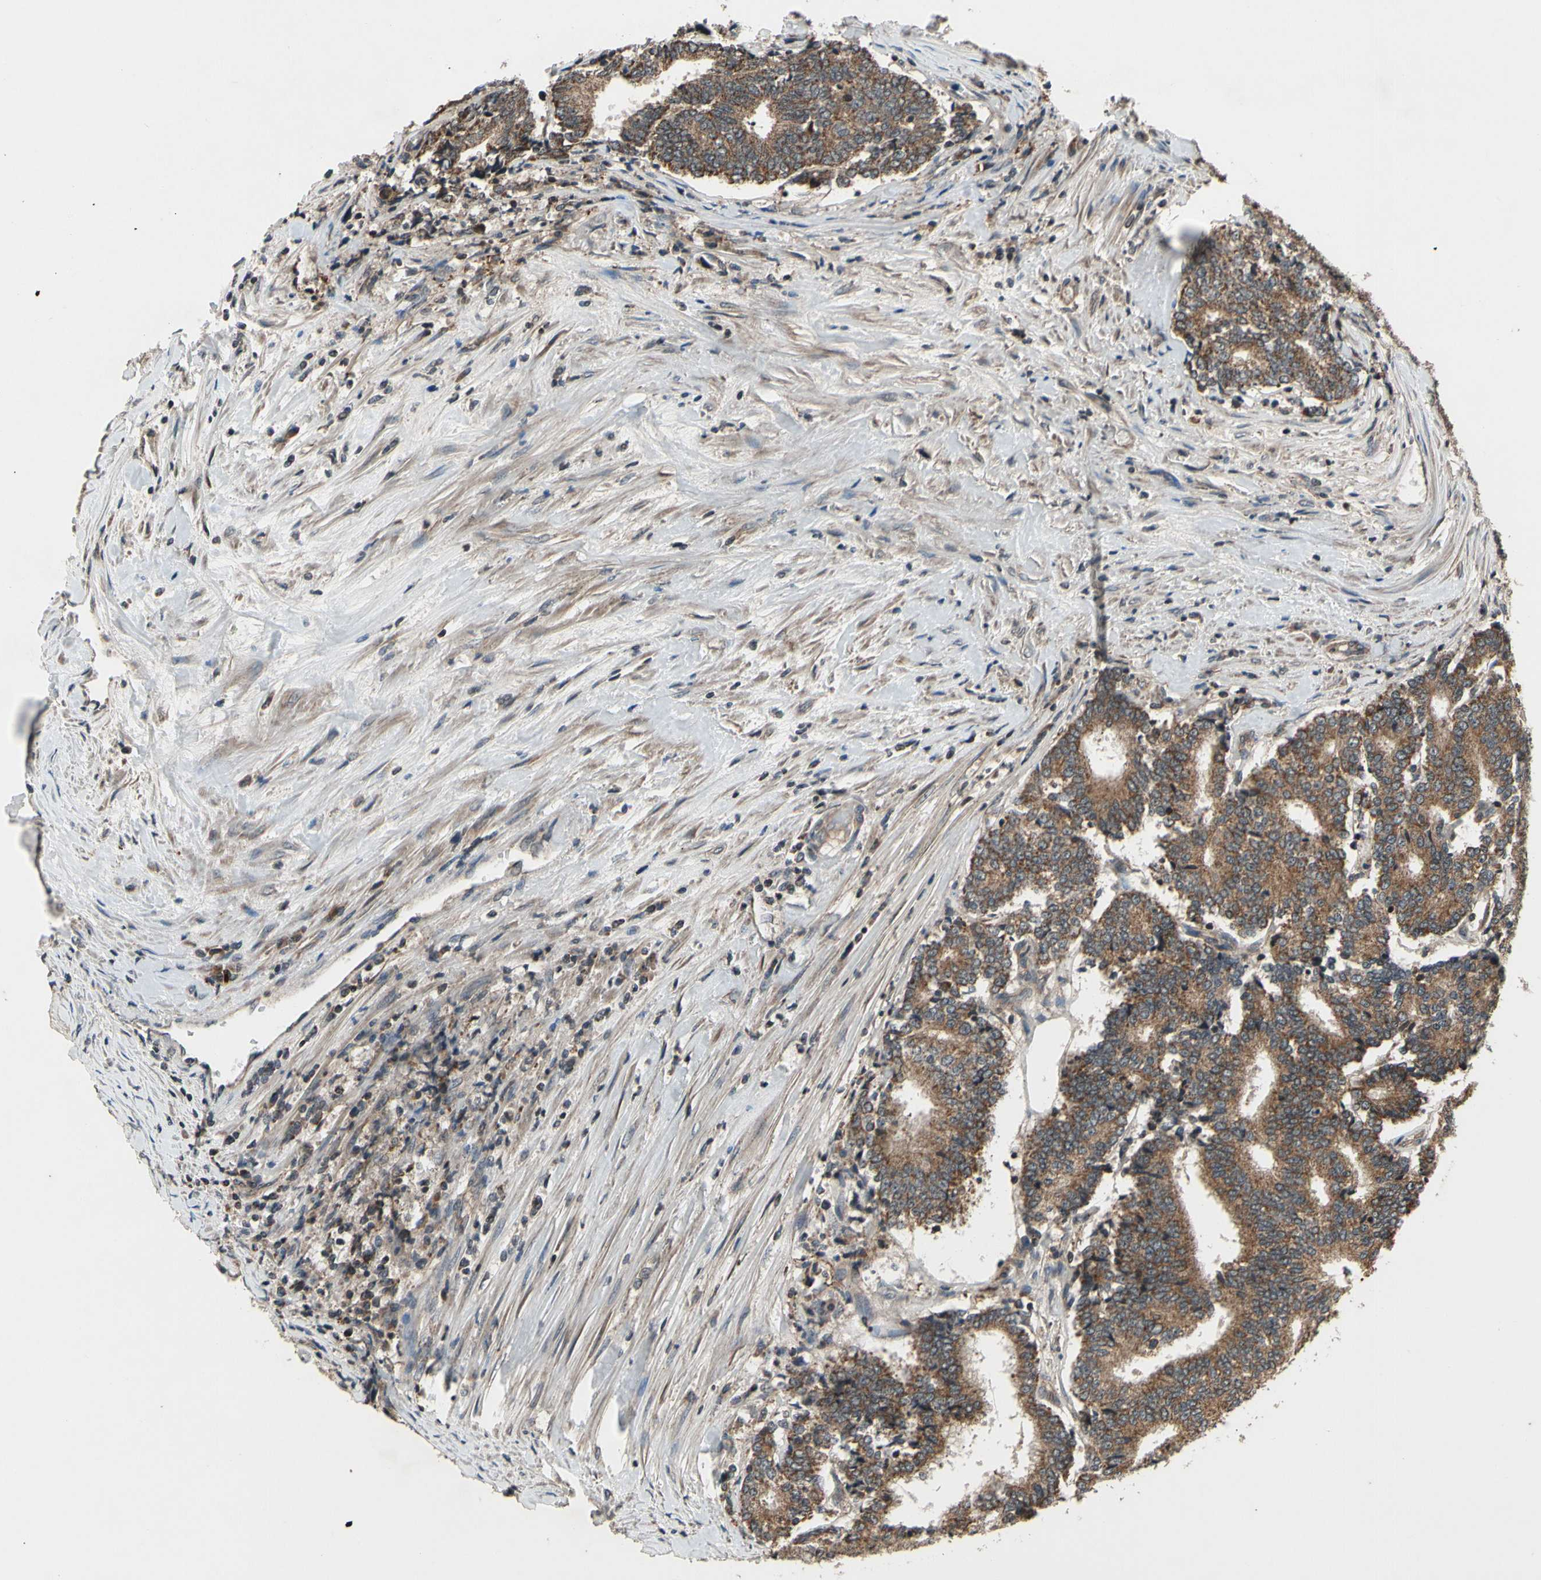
{"staining": {"intensity": "moderate", "quantity": ">75%", "location": "cytoplasmic/membranous"}, "tissue": "prostate cancer", "cell_type": "Tumor cells", "image_type": "cancer", "snomed": [{"axis": "morphology", "description": "Normal tissue, NOS"}, {"axis": "morphology", "description": "Adenocarcinoma, High grade"}, {"axis": "topography", "description": "Prostate"}, {"axis": "topography", "description": "Seminal veicle"}], "caption": "Human prostate cancer stained with a protein marker shows moderate staining in tumor cells.", "gene": "MBTPS2", "patient": {"sex": "male", "age": 55}}